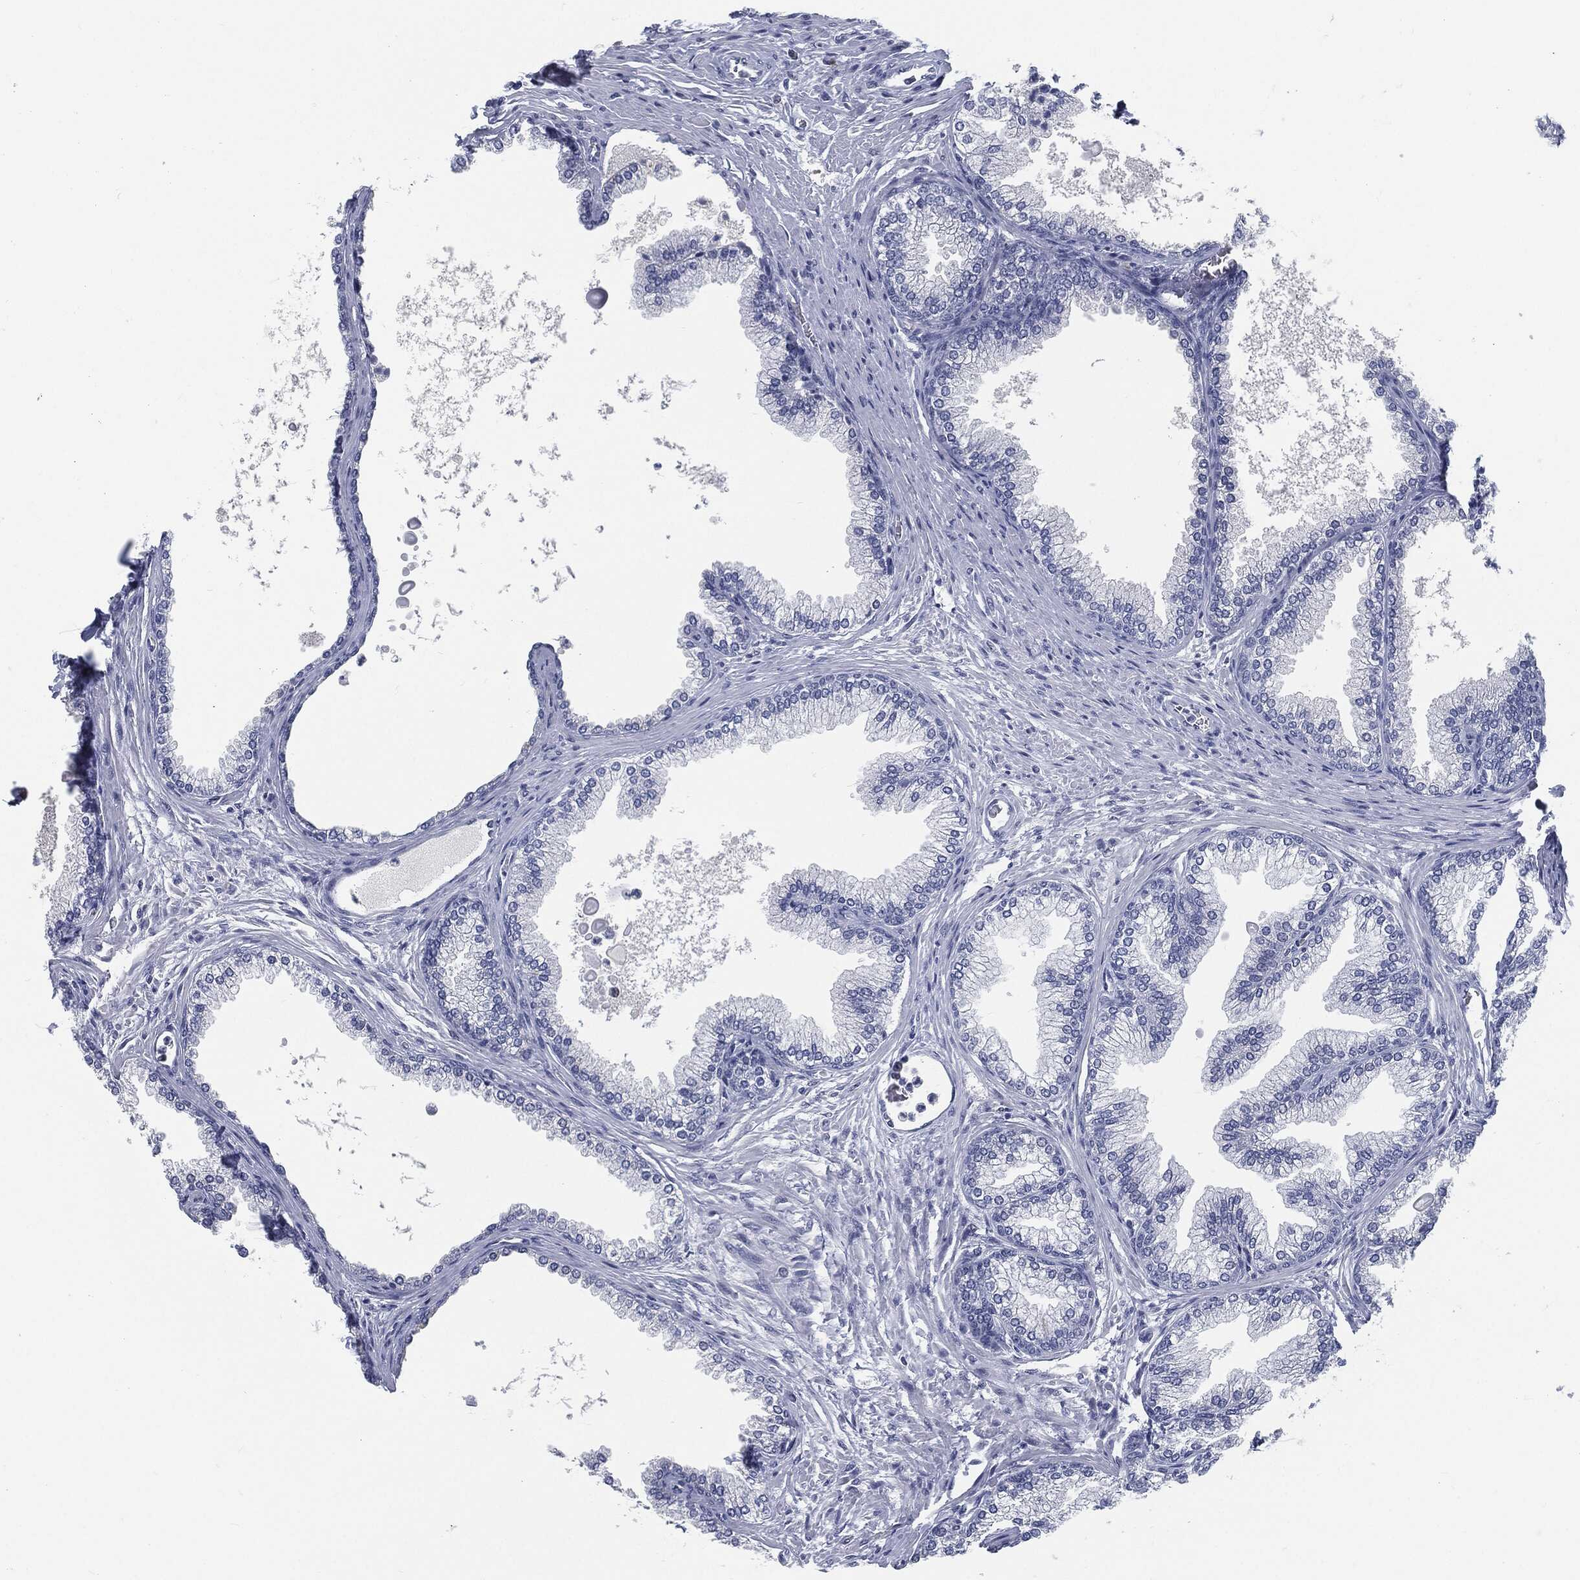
{"staining": {"intensity": "strong", "quantity": "<25%", "location": "cytoplasmic/membranous"}, "tissue": "prostate", "cell_type": "Glandular cells", "image_type": "normal", "snomed": [{"axis": "morphology", "description": "Normal tissue, NOS"}, {"axis": "topography", "description": "Prostate"}], "caption": "IHC photomicrograph of normal human prostate stained for a protein (brown), which shows medium levels of strong cytoplasmic/membranous expression in about <25% of glandular cells.", "gene": "PROM1", "patient": {"sex": "male", "age": 72}}